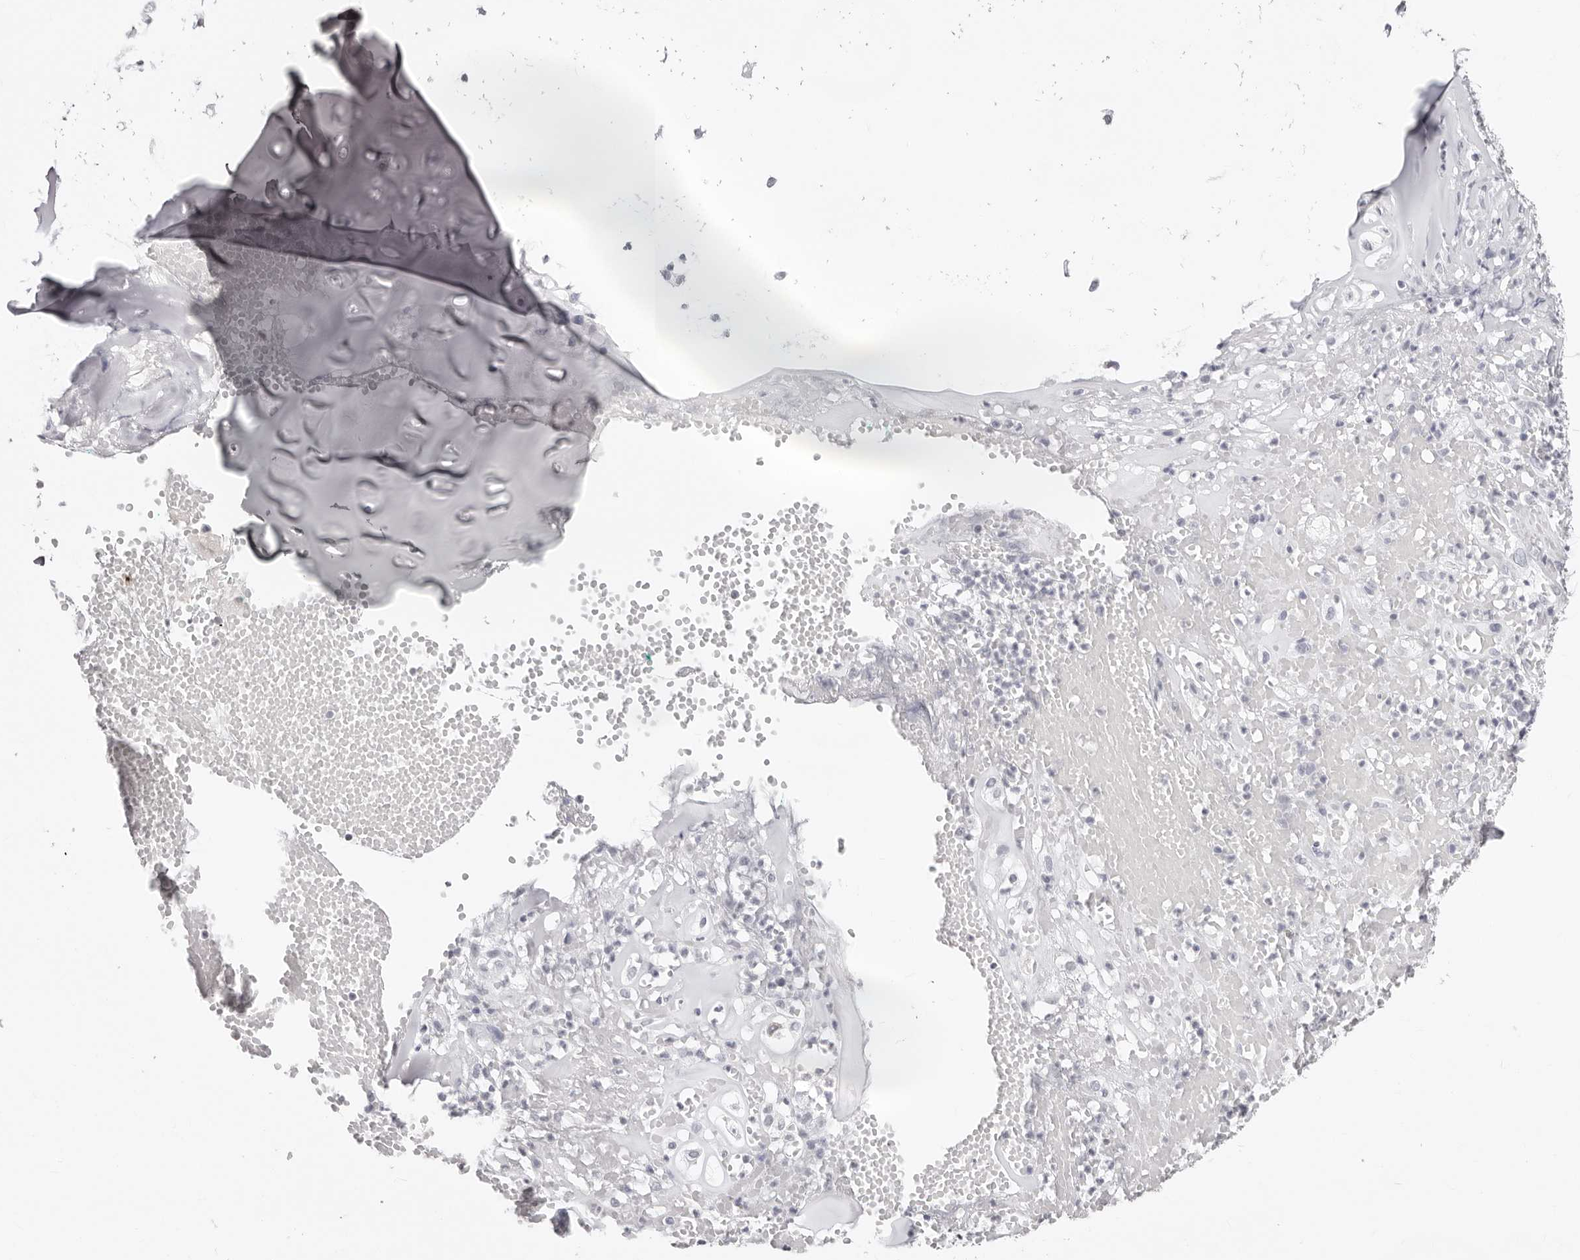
{"staining": {"intensity": "negative", "quantity": "none", "location": "none"}, "tissue": "adipose tissue", "cell_type": "Adipocytes", "image_type": "normal", "snomed": [{"axis": "morphology", "description": "Normal tissue, NOS"}, {"axis": "morphology", "description": "Basal cell carcinoma"}, {"axis": "topography", "description": "Cartilage tissue"}, {"axis": "topography", "description": "Nasopharynx"}, {"axis": "topography", "description": "Oral tissue"}], "caption": "Human adipose tissue stained for a protein using immunohistochemistry (IHC) displays no expression in adipocytes.", "gene": "CST5", "patient": {"sex": "female", "age": 77}}